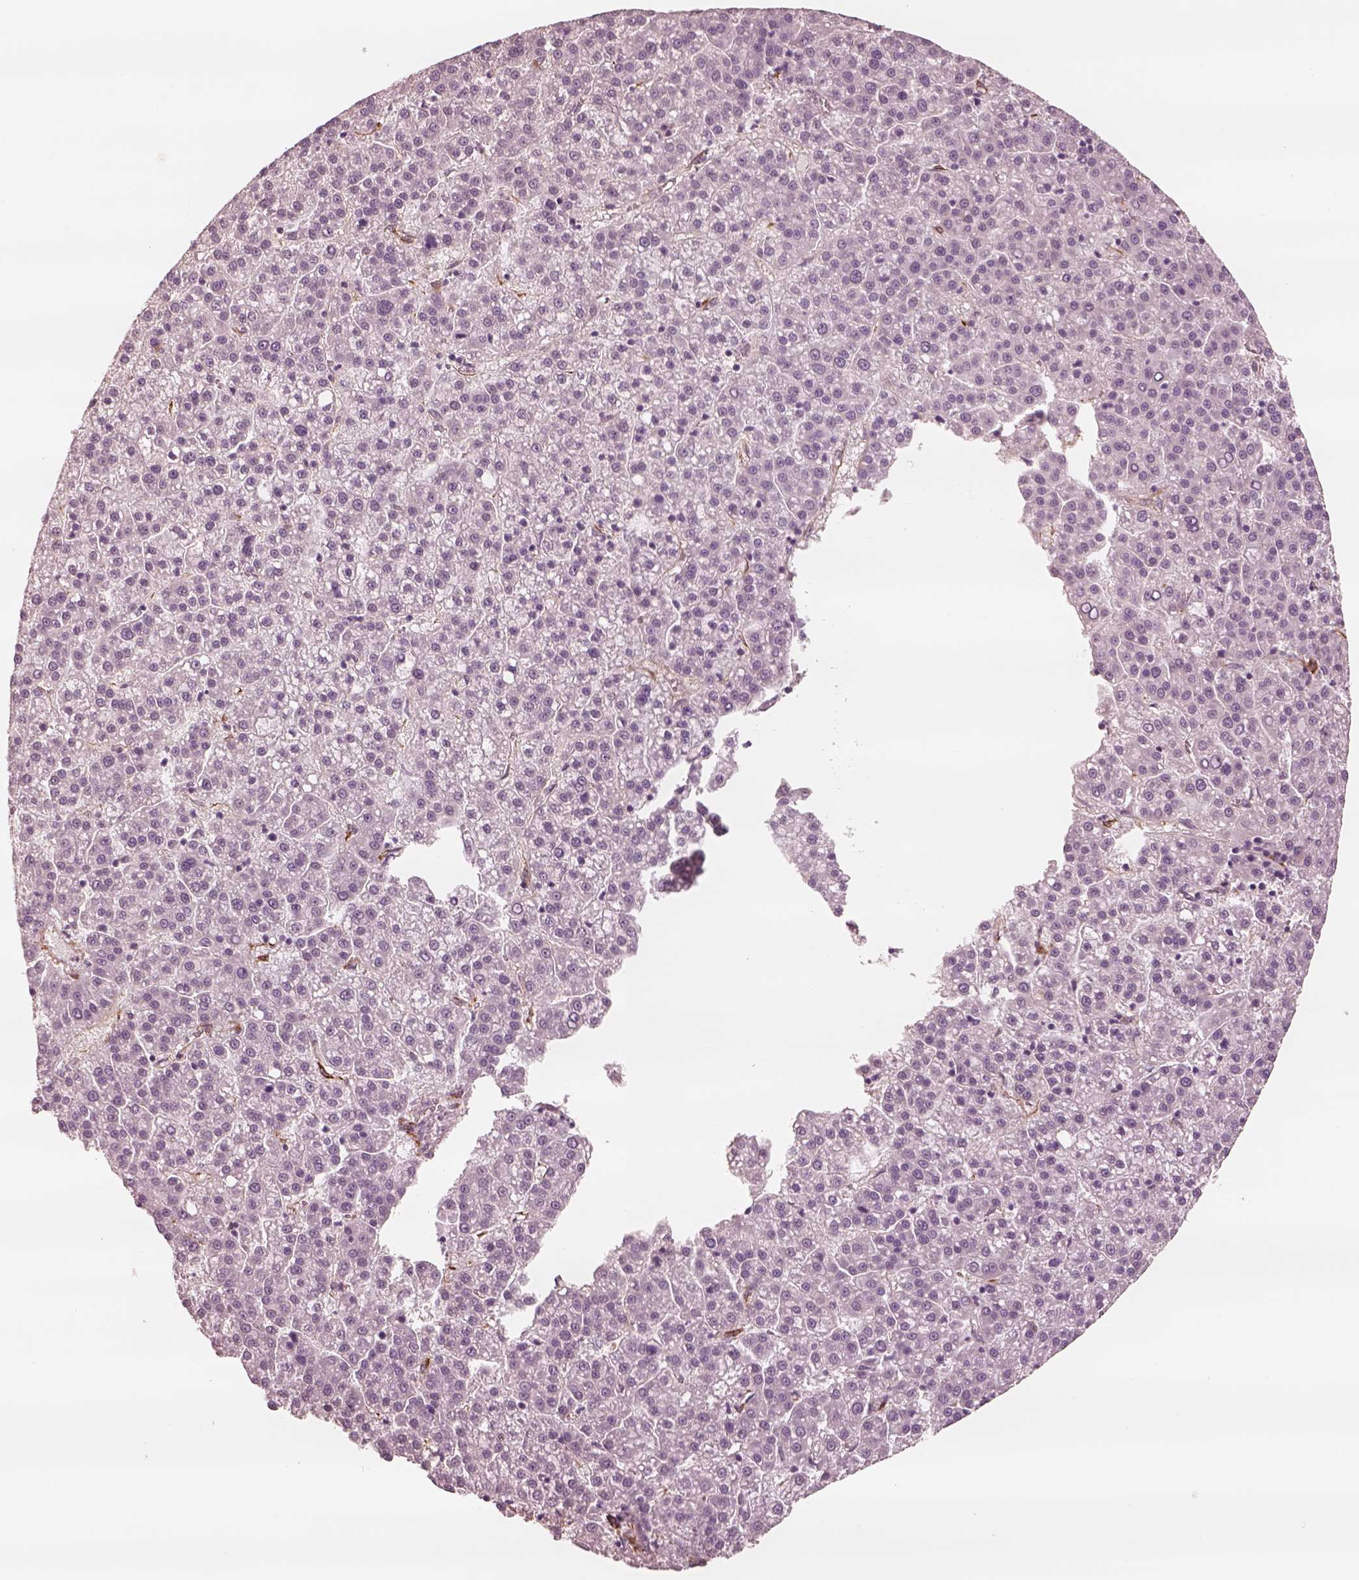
{"staining": {"intensity": "negative", "quantity": "none", "location": "none"}, "tissue": "liver cancer", "cell_type": "Tumor cells", "image_type": "cancer", "snomed": [{"axis": "morphology", "description": "Carcinoma, Hepatocellular, NOS"}, {"axis": "topography", "description": "Liver"}], "caption": "IHC of liver hepatocellular carcinoma displays no staining in tumor cells.", "gene": "DNAAF9", "patient": {"sex": "female", "age": 58}}